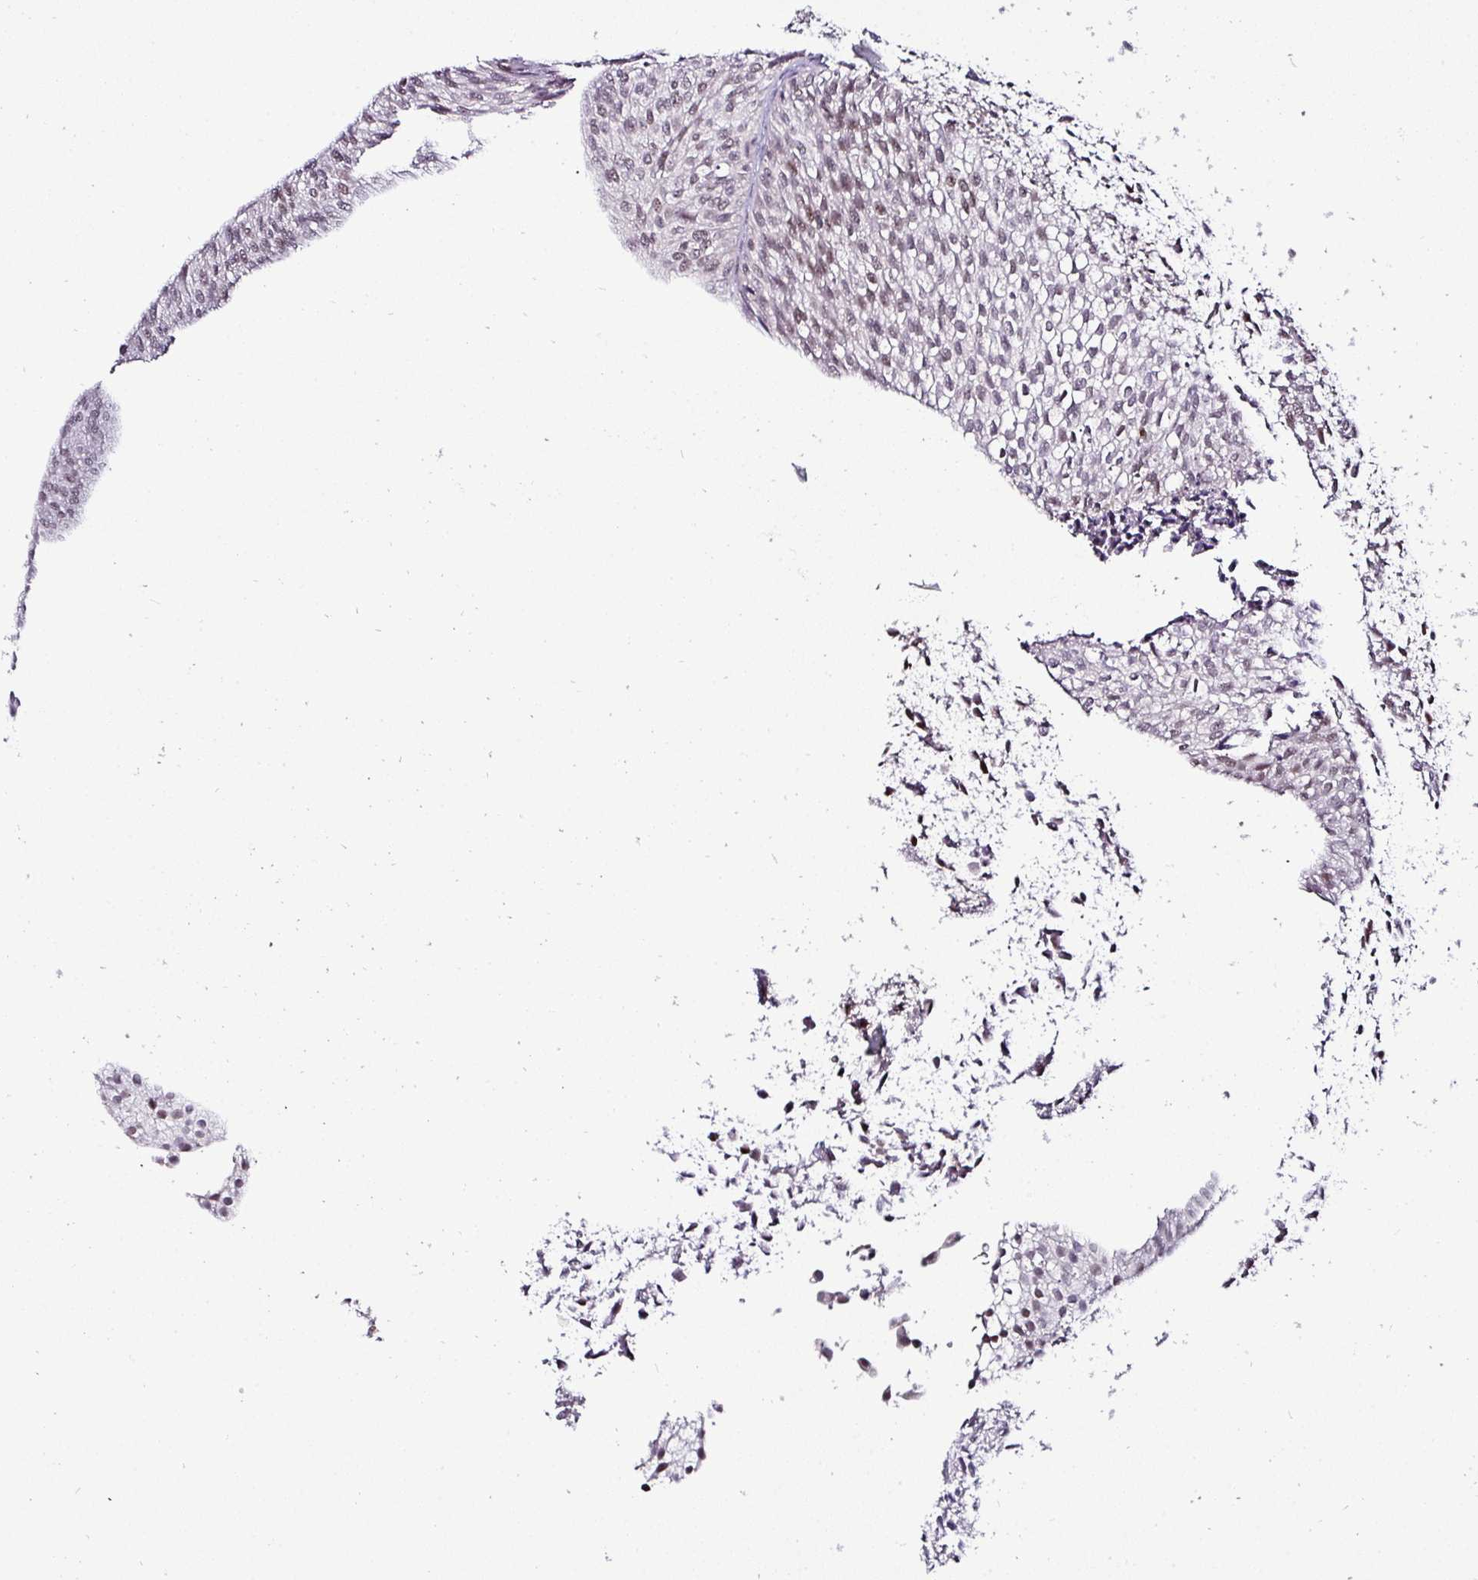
{"staining": {"intensity": "weak", "quantity": ">75%", "location": "nuclear"}, "tissue": "urothelial cancer", "cell_type": "Tumor cells", "image_type": "cancer", "snomed": [{"axis": "morphology", "description": "Urothelial carcinoma, Low grade"}, {"axis": "topography", "description": "Urinary bladder"}], "caption": "Protein expression analysis of urothelial cancer reveals weak nuclear positivity in about >75% of tumor cells. (brown staining indicates protein expression, while blue staining denotes nuclei).", "gene": "KLF16", "patient": {"sex": "male", "age": 91}}